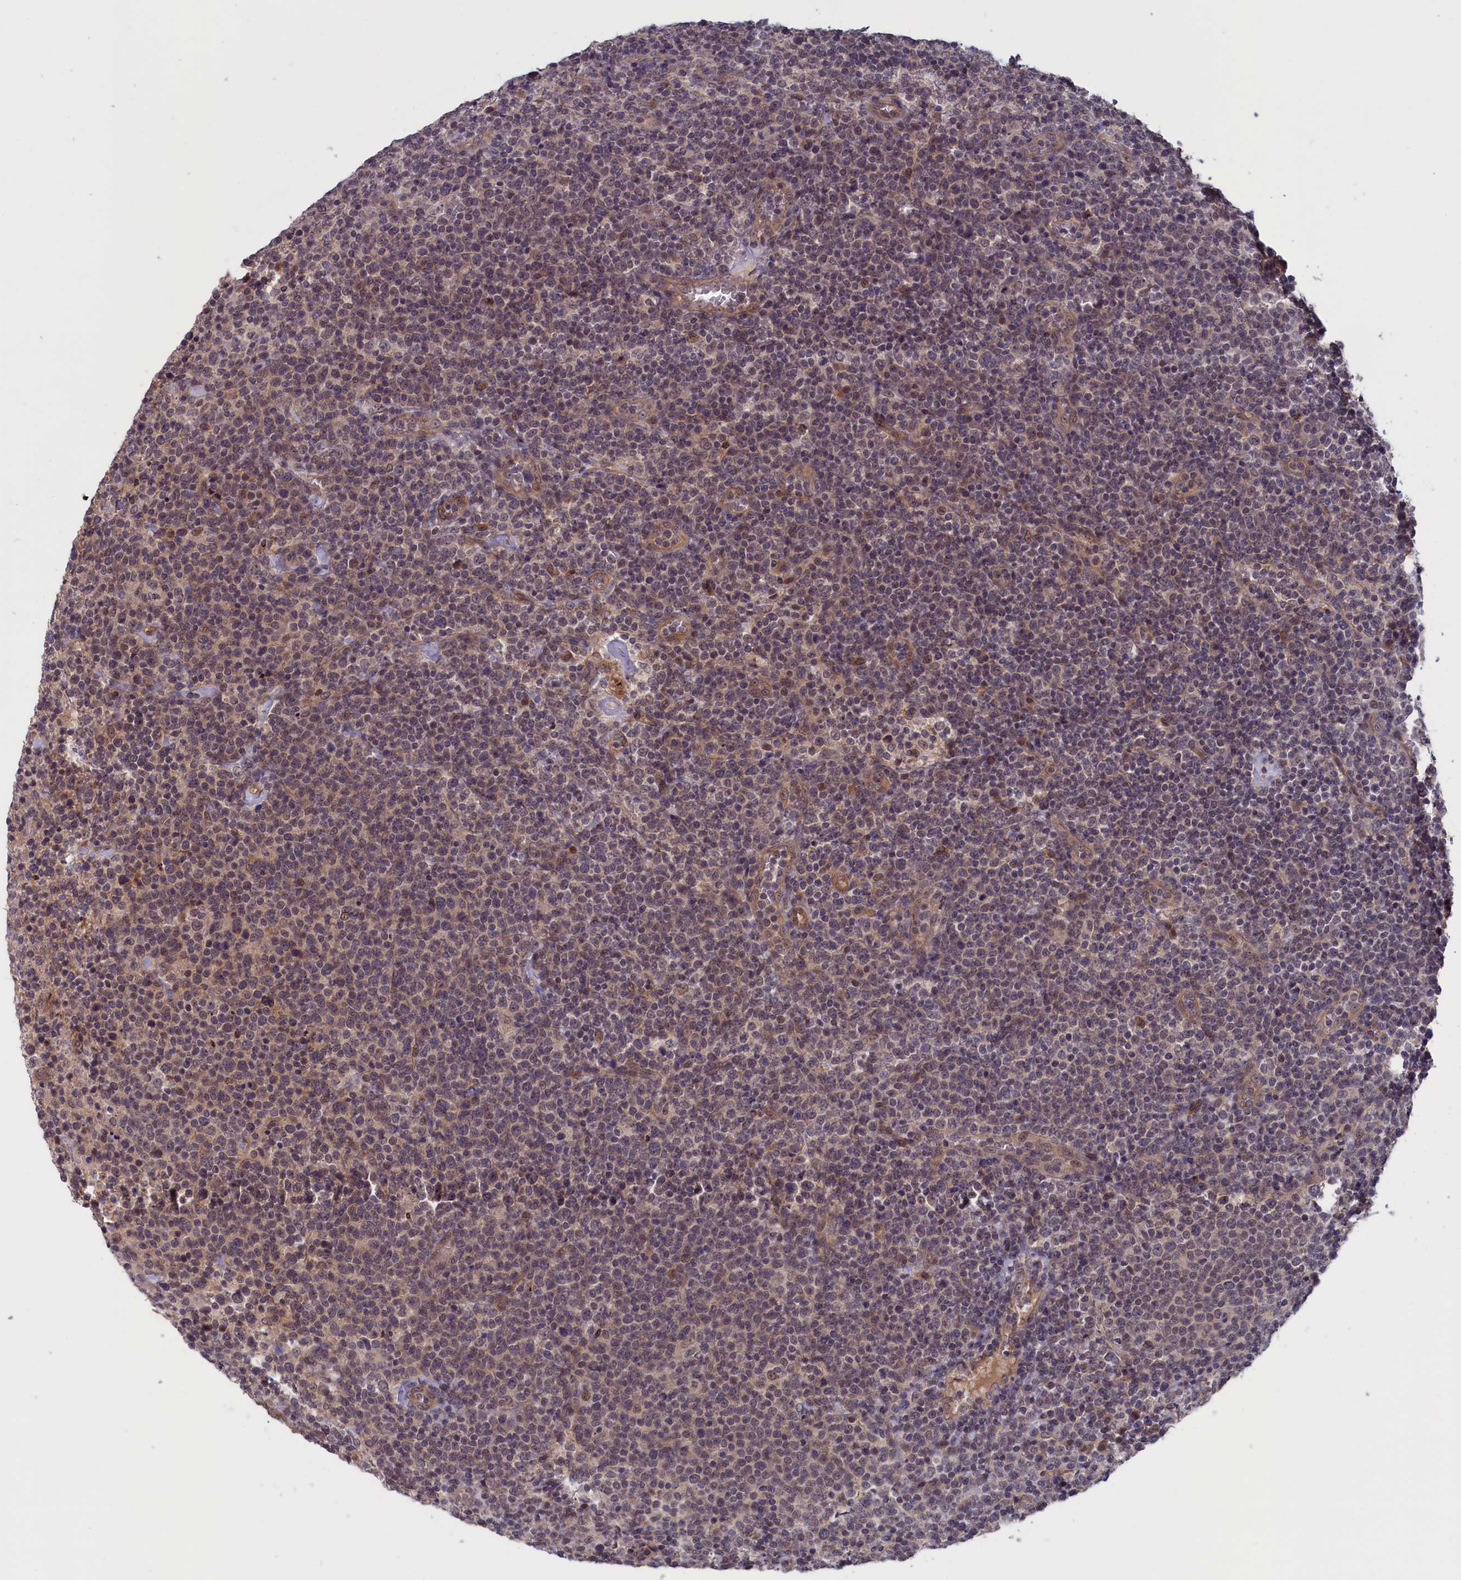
{"staining": {"intensity": "weak", "quantity": "<25%", "location": "cytoplasmic/membranous"}, "tissue": "lymphoma", "cell_type": "Tumor cells", "image_type": "cancer", "snomed": [{"axis": "morphology", "description": "Malignant lymphoma, non-Hodgkin's type, High grade"}, {"axis": "topography", "description": "Lymph node"}], "caption": "Tumor cells are negative for brown protein staining in lymphoma. (Brightfield microscopy of DAB (3,3'-diaminobenzidine) IHC at high magnification).", "gene": "PLP2", "patient": {"sex": "male", "age": 61}}